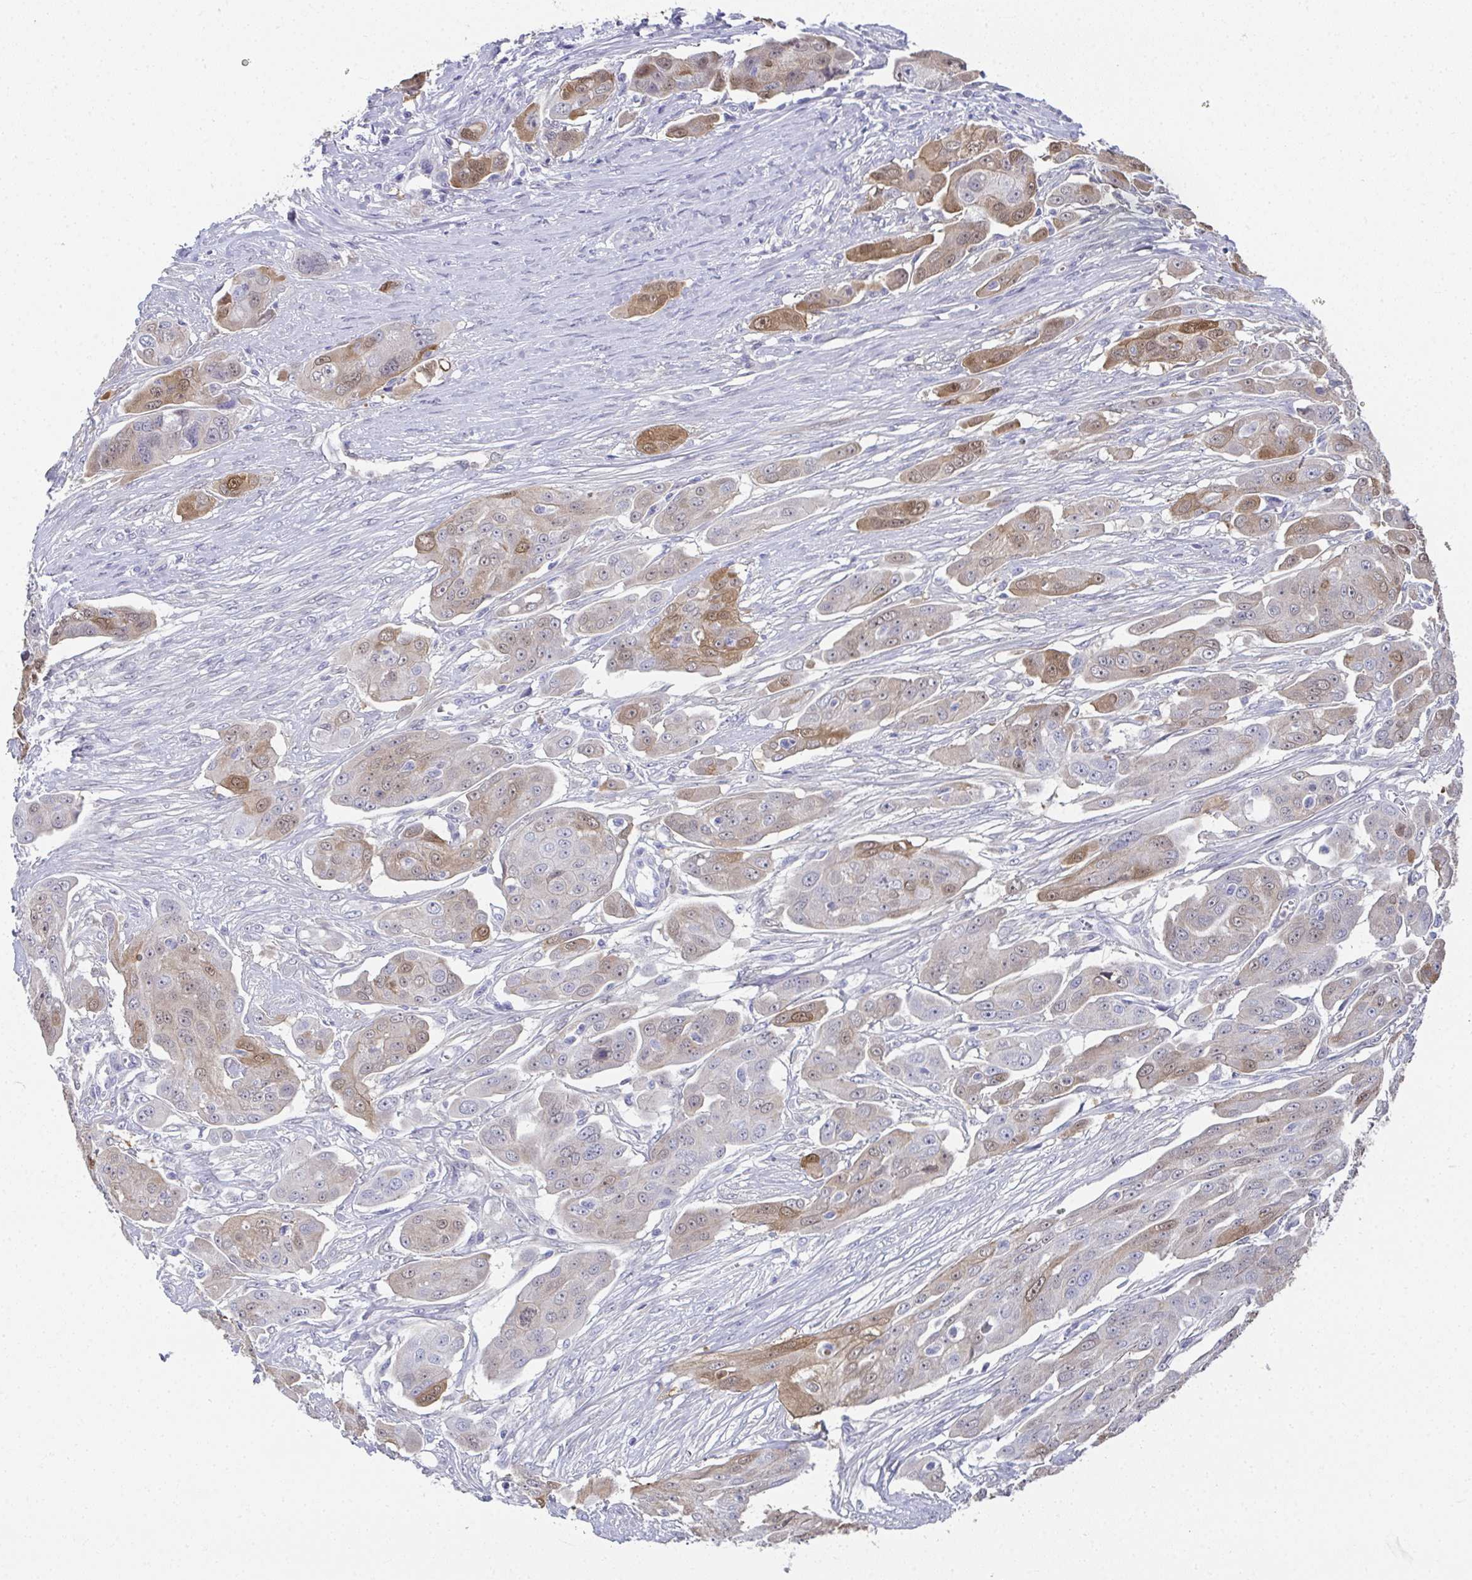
{"staining": {"intensity": "weak", "quantity": "<25%", "location": "cytoplasmic/membranous,nuclear"}, "tissue": "ovarian cancer", "cell_type": "Tumor cells", "image_type": "cancer", "snomed": [{"axis": "morphology", "description": "Carcinoma, endometroid"}, {"axis": "topography", "description": "Ovary"}], "caption": "A high-resolution photomicrograph shows immunohistochemistry staining of ovarian endometroid carcinoma, which exhibits no significant staining in tumor cells. The staining is performed using DAB (3,3'-diaminobenzidine) brown chromogen with nuclei counter-stained in using hematoxylin.", "gene": "RBP1", "patient": {"sex": "female", "age": 70}}